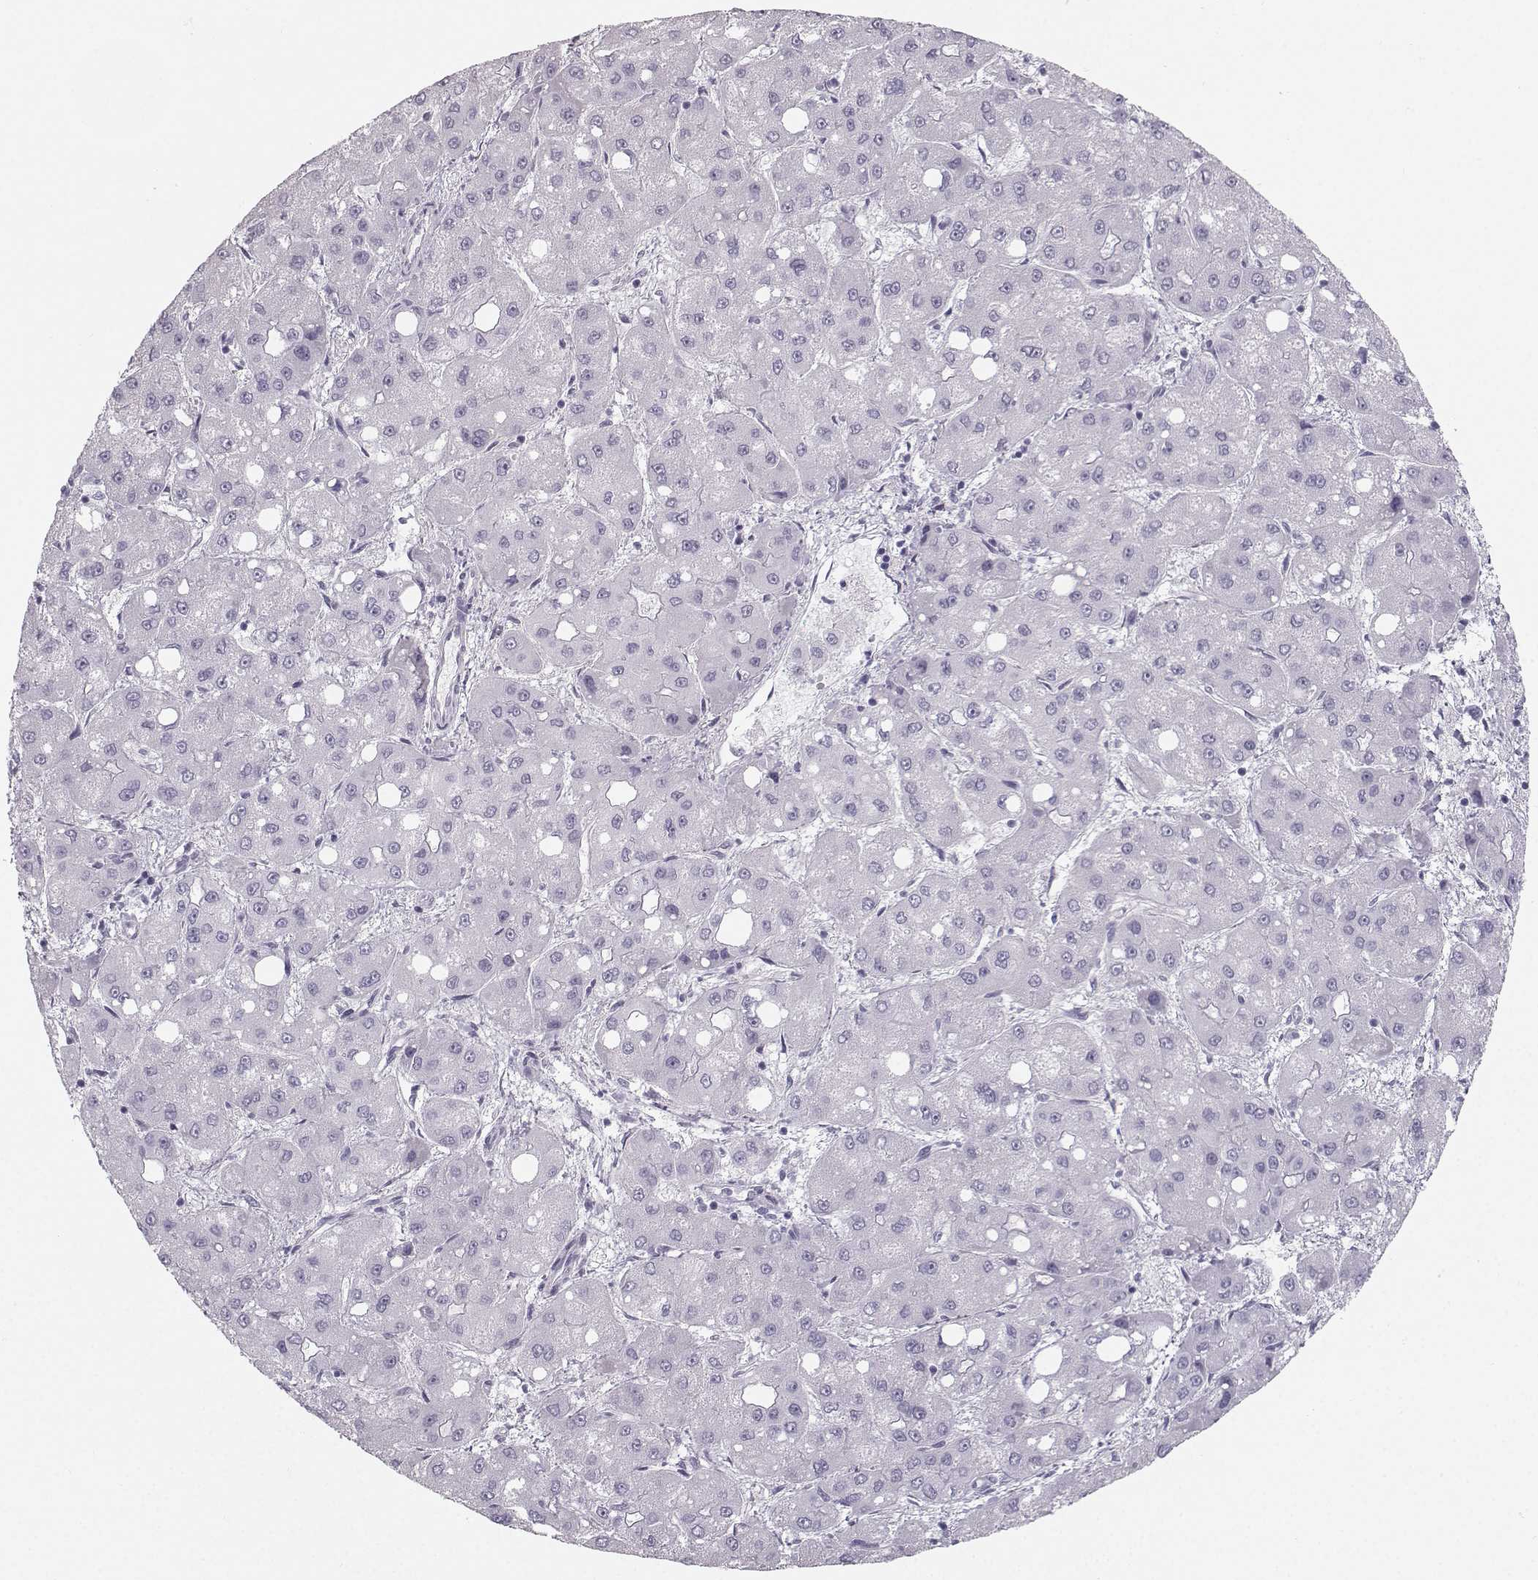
{"staining": {"intensity": "negative", "quantity": "none", "location": "none"}, "tissue": "liver cancer", "cell_type": "Tumor cells", "image_type": "cancer", "snomed": [{"axis": "morphology", "description": "Carcinoma, Hepatocellular, NOS"}, {"axis": "topography", "description": "Liver"}], "caption": "High magnification brightfield microscopy of liver cancer (hepatocellular carcinoma) stained with DAB (3,3'-diaminobenzidine) (brown) and counterstained with hematoxylin (blue): tumor cells show no significant expression.", "gene": "CASR", "patient": {"sex": "male", "age": 73}}